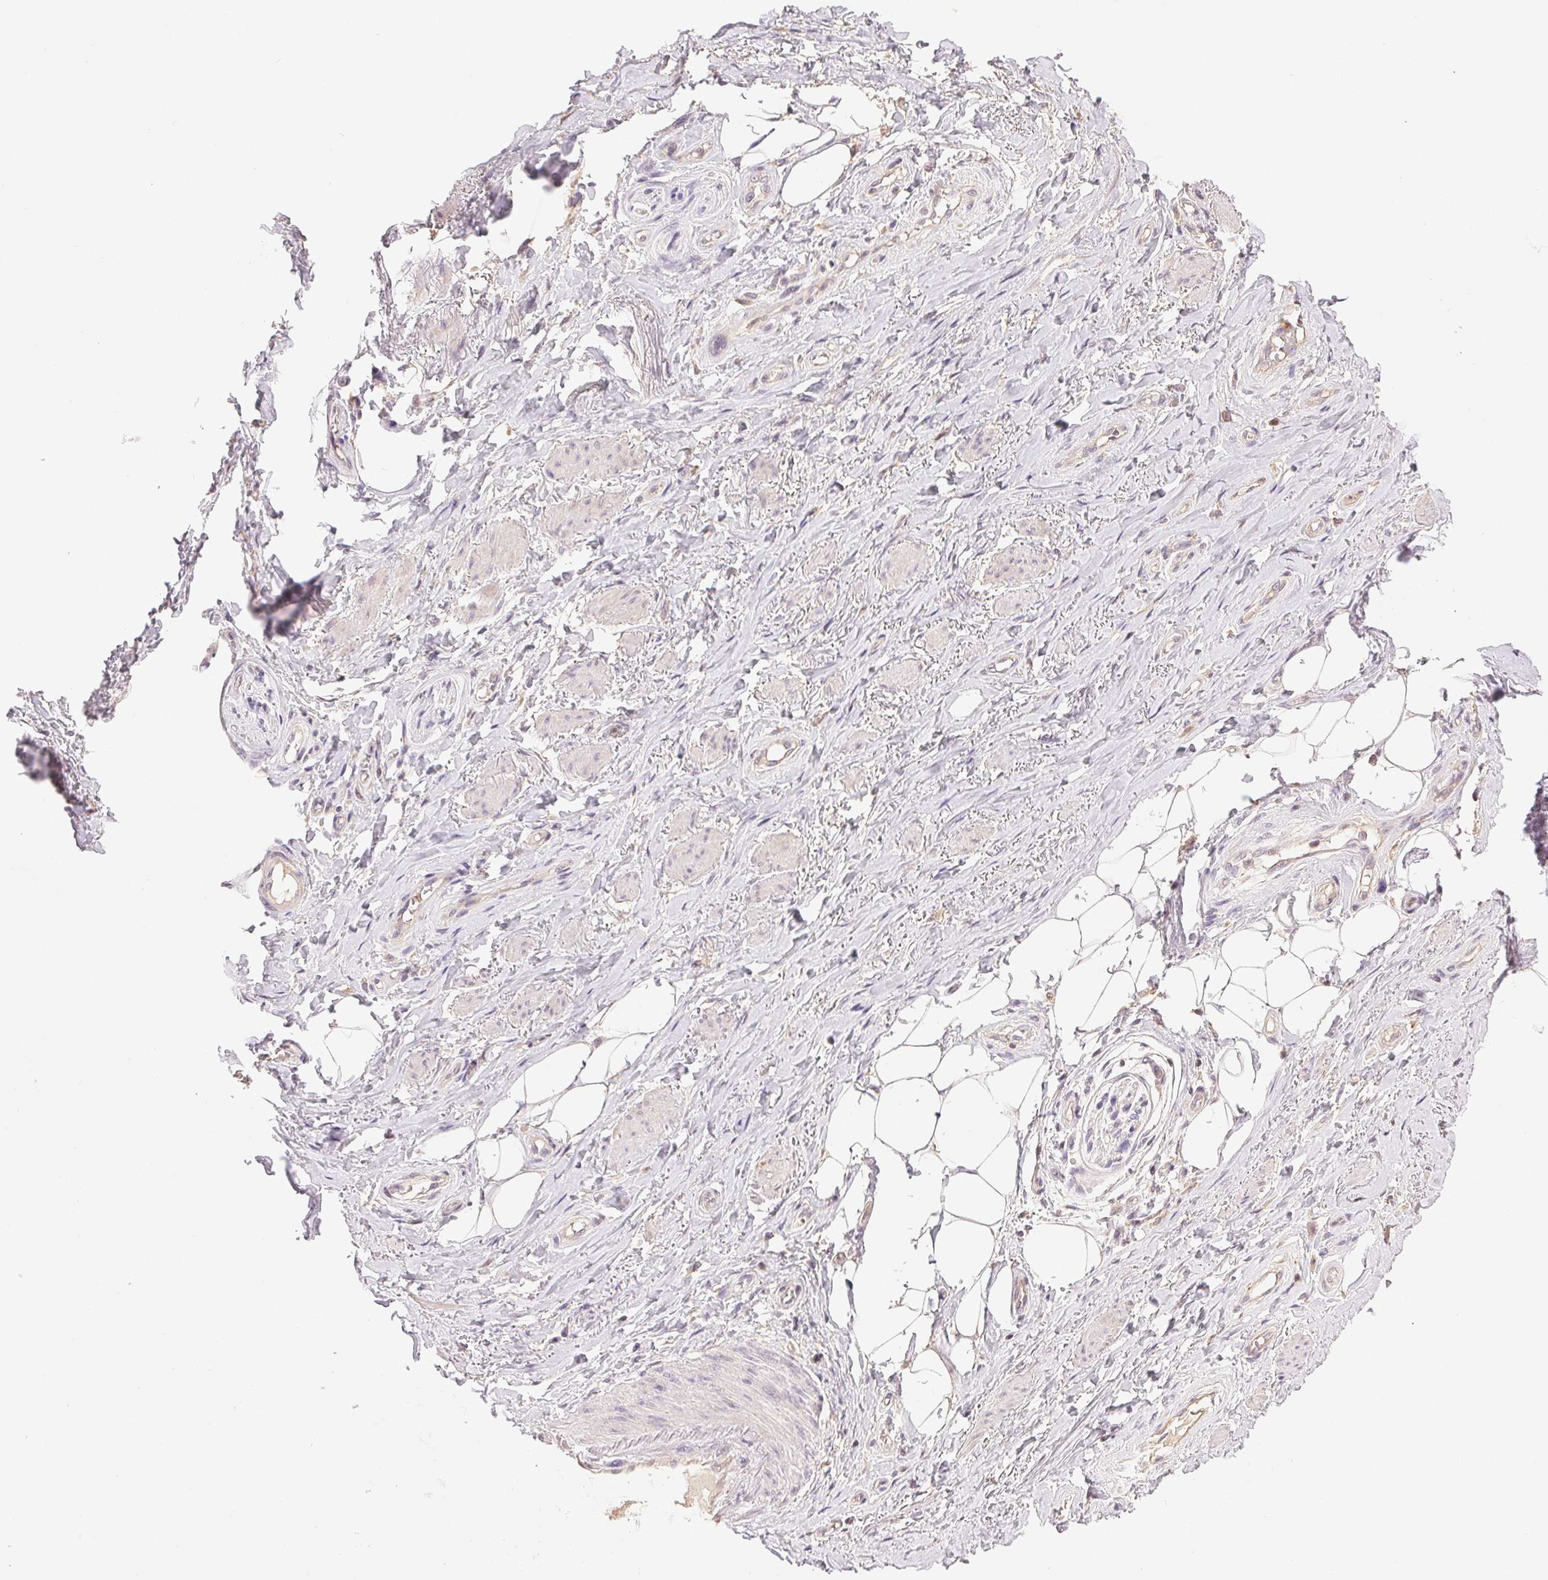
{"staining": {"intensity": "negative", "quantity": "none", "location": "none"}, "tissue": "adipose tissue", "cell_type": "Adipocytes", "image_type": "normal", "snomed": [{"axis": "morphology", "description": "Normal tissue, NOS"}, {"axis": "topography", "description": "Anal"}, {"axis": "topography", "description": "Peripheral nerve tissue"}], "caption": "DAB immunohistochemical staining of benign adipose tissue displays no significant positivity in adipocytes. (Immunohistochemistry, brightfield microscopy, high magnification).", "gene": "TMEM253", "patient": {"sex": "male", "age": 53}}